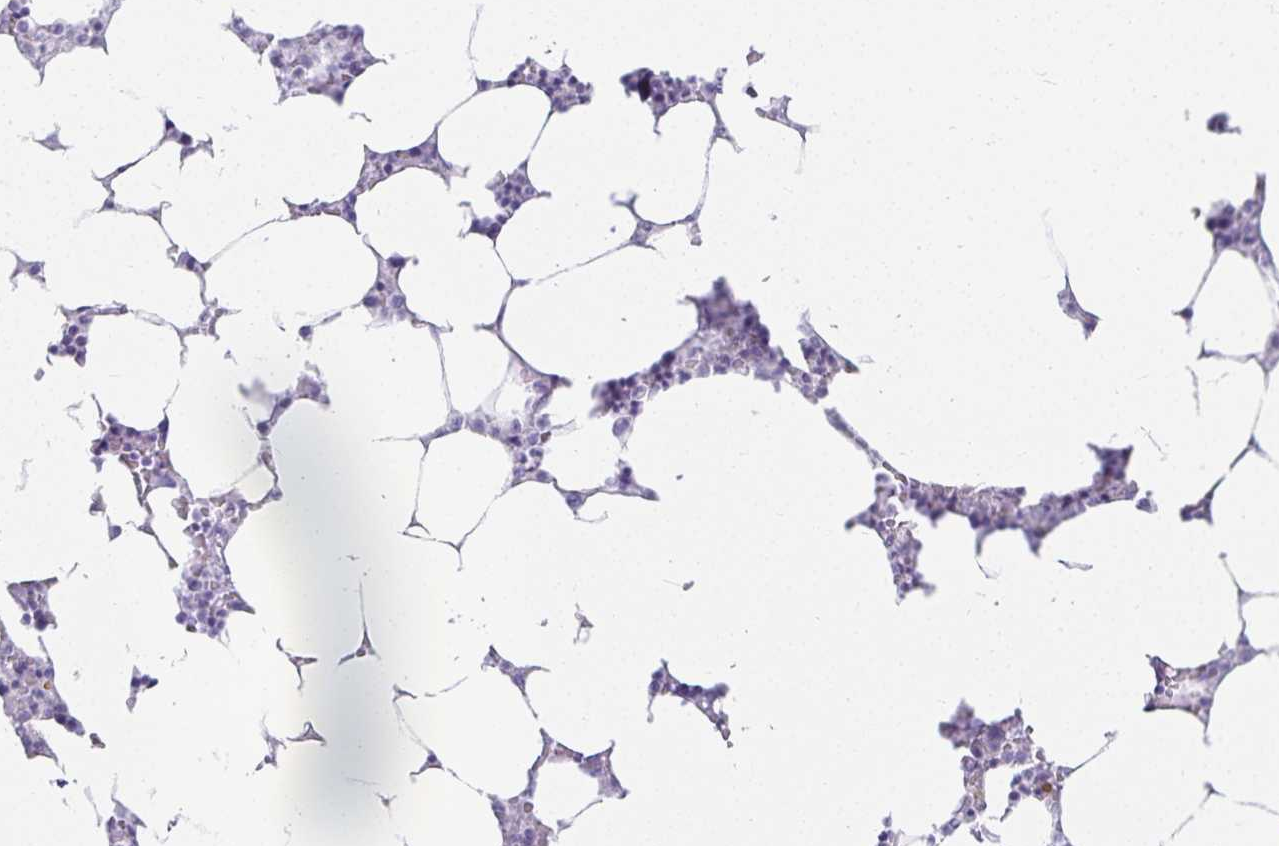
{"staining": {"intensity": "negative", "quantity": "none", "location": "none"}, "tissue": "bone marrow", "cell_type": "Hematopoietic cells", "image_type": "normal", "snomed": [{"axis": "morphology", "description": "Normal tissue, NOS"}, {"axis": "topography", "description": "Bone marrow"}], "caption": "Hematopoietic cells are negative for brown protein staining in unremarkable bone marrow. (DAB (3,3'-diaminobenzidine) immunohistochemistry (IHC) with hematoxylin counter stain).", "gene": "GP2", "patient": {"sex": "male", "age": 64}}